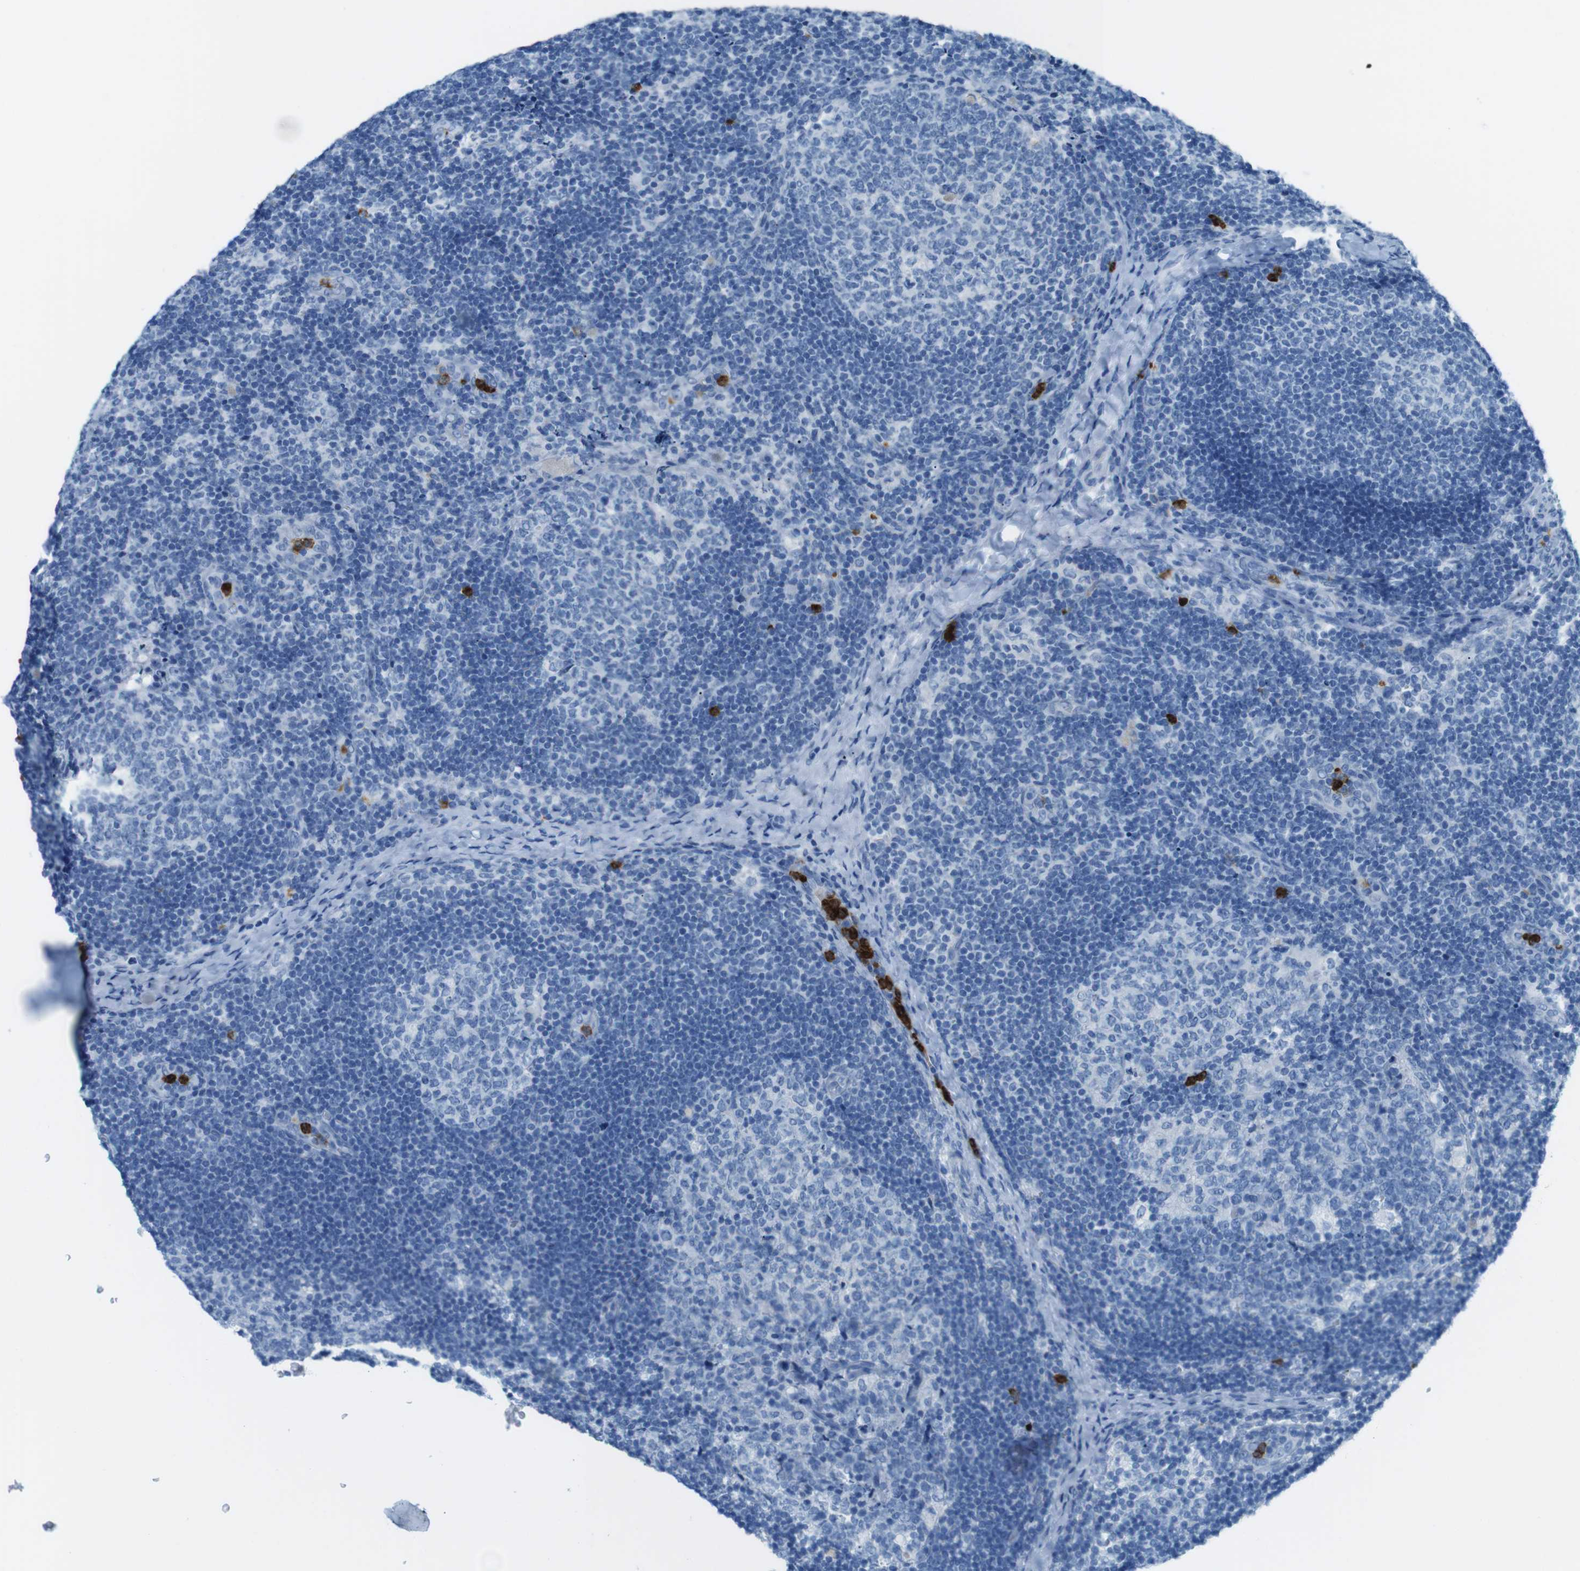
{"staining": {"intensity": "negative", "quantity": "none", "location": "none"}, "tissue": "lymph node", "cell_type": "Germinal center cells", "image_type": "normal", "snomed": [{"axis": "morphology", "description": "Normal tissue, NOS"}, {"axis": "topography", "description": "Lymph node"}], "caption": "Immunohistochemistry (IHC) of normal human lymph node shows no positivity in germinal center cells. (DAB IHC with hematoxylin counter stain).", "gene": "MCEMP1", "patient": {"sex": "female", "age": 14}}